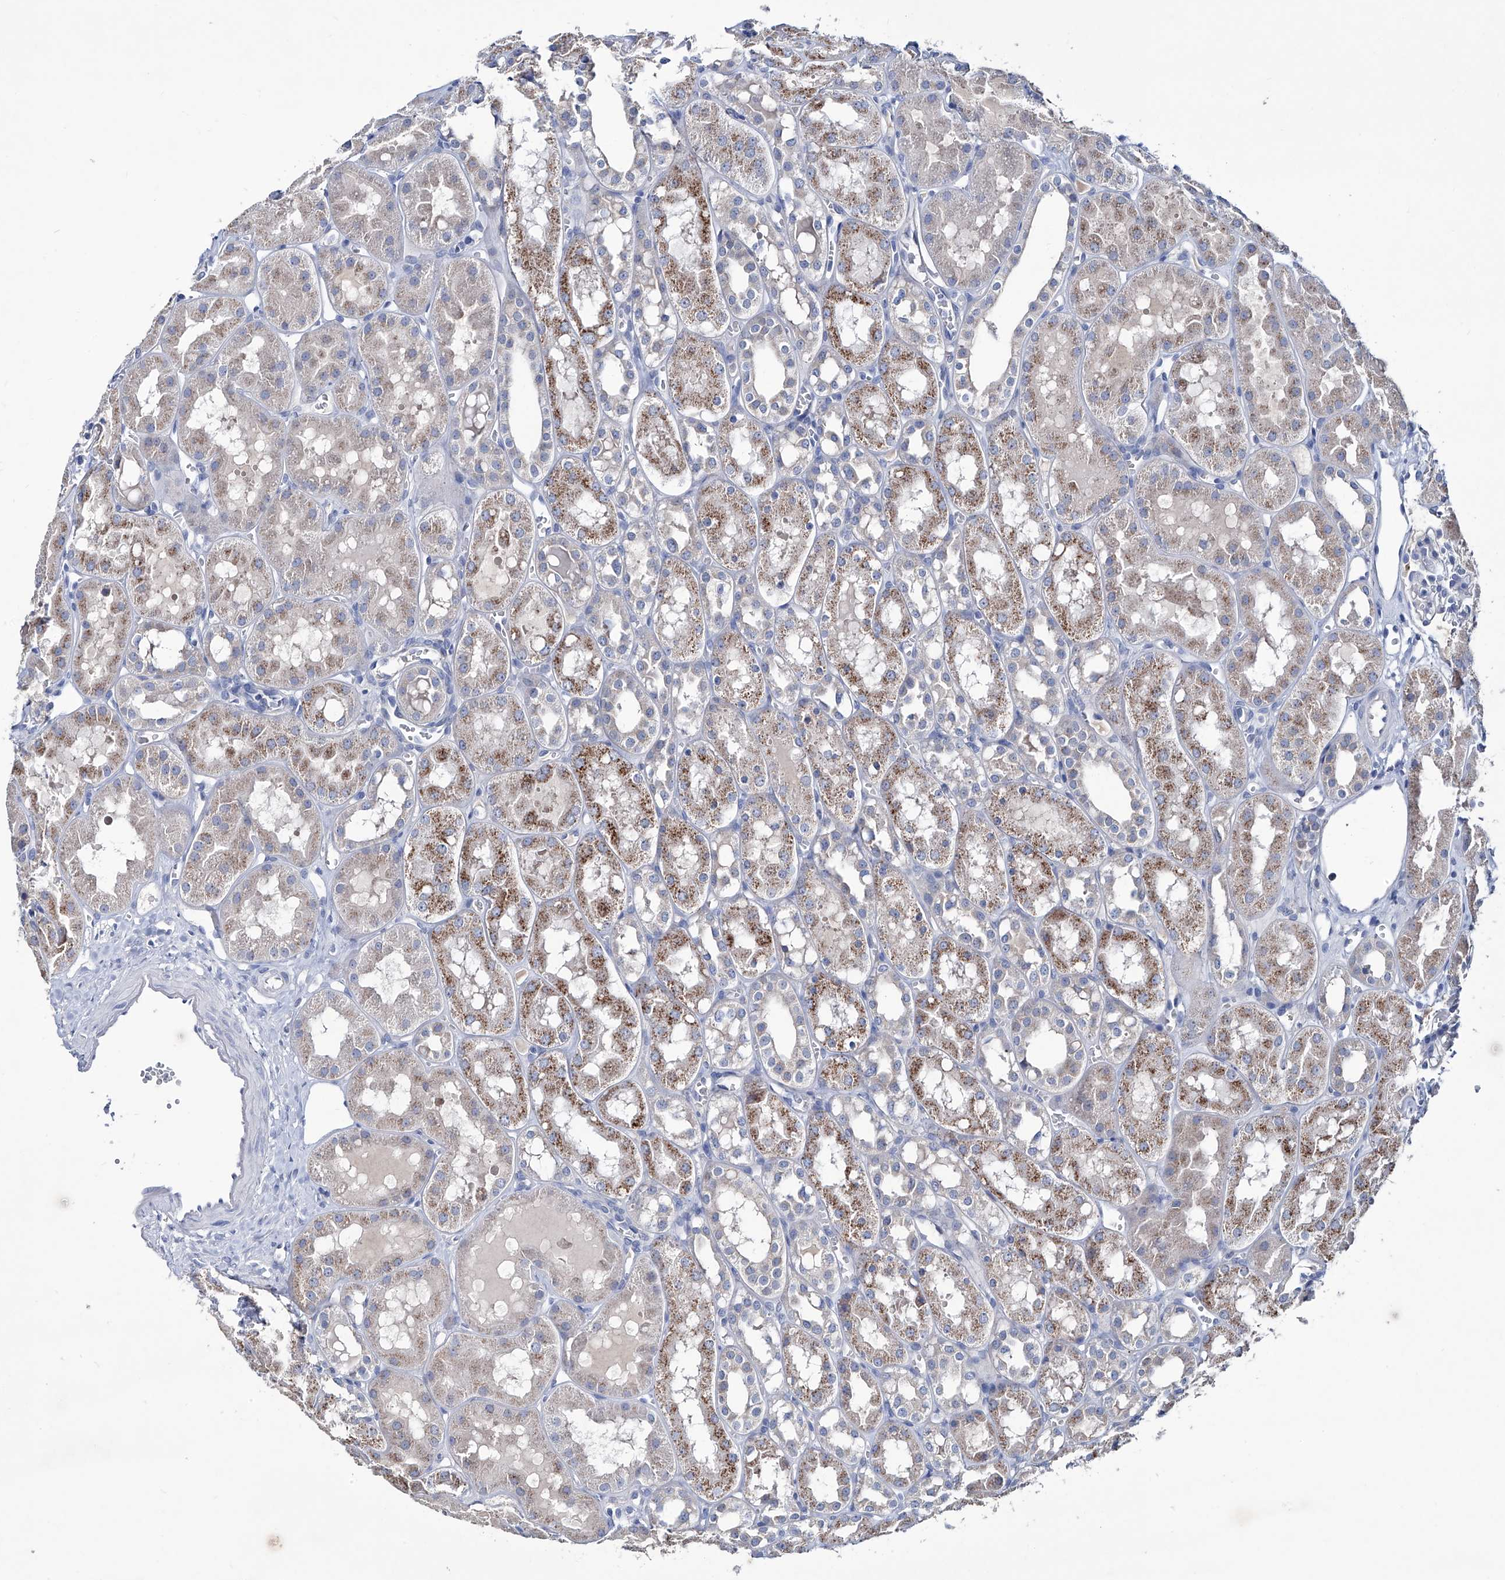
{"staining": {"intensity": "negative", "quantity": "none", "location": "none"}, "tissue": "kidney", "cell_type": "Cells in glomeruli", "image_type": "normal", "snomed": [{"axis": "morphology", "description": "Normal tissue, NOS"}, {"axis": "topography", "description": "Kidney"}], "caption": "DAB immunohistochemical staining of normal kidney exhibits no significant expression in cells in glomeruli. The staining is performed using DAB (3,3'-diaminobenzidine) brown chromogen with nuclei counter-stained in using hematoxylin.", "gene": "KLHL17", "patient": {"sex": "male", "age": 16}}